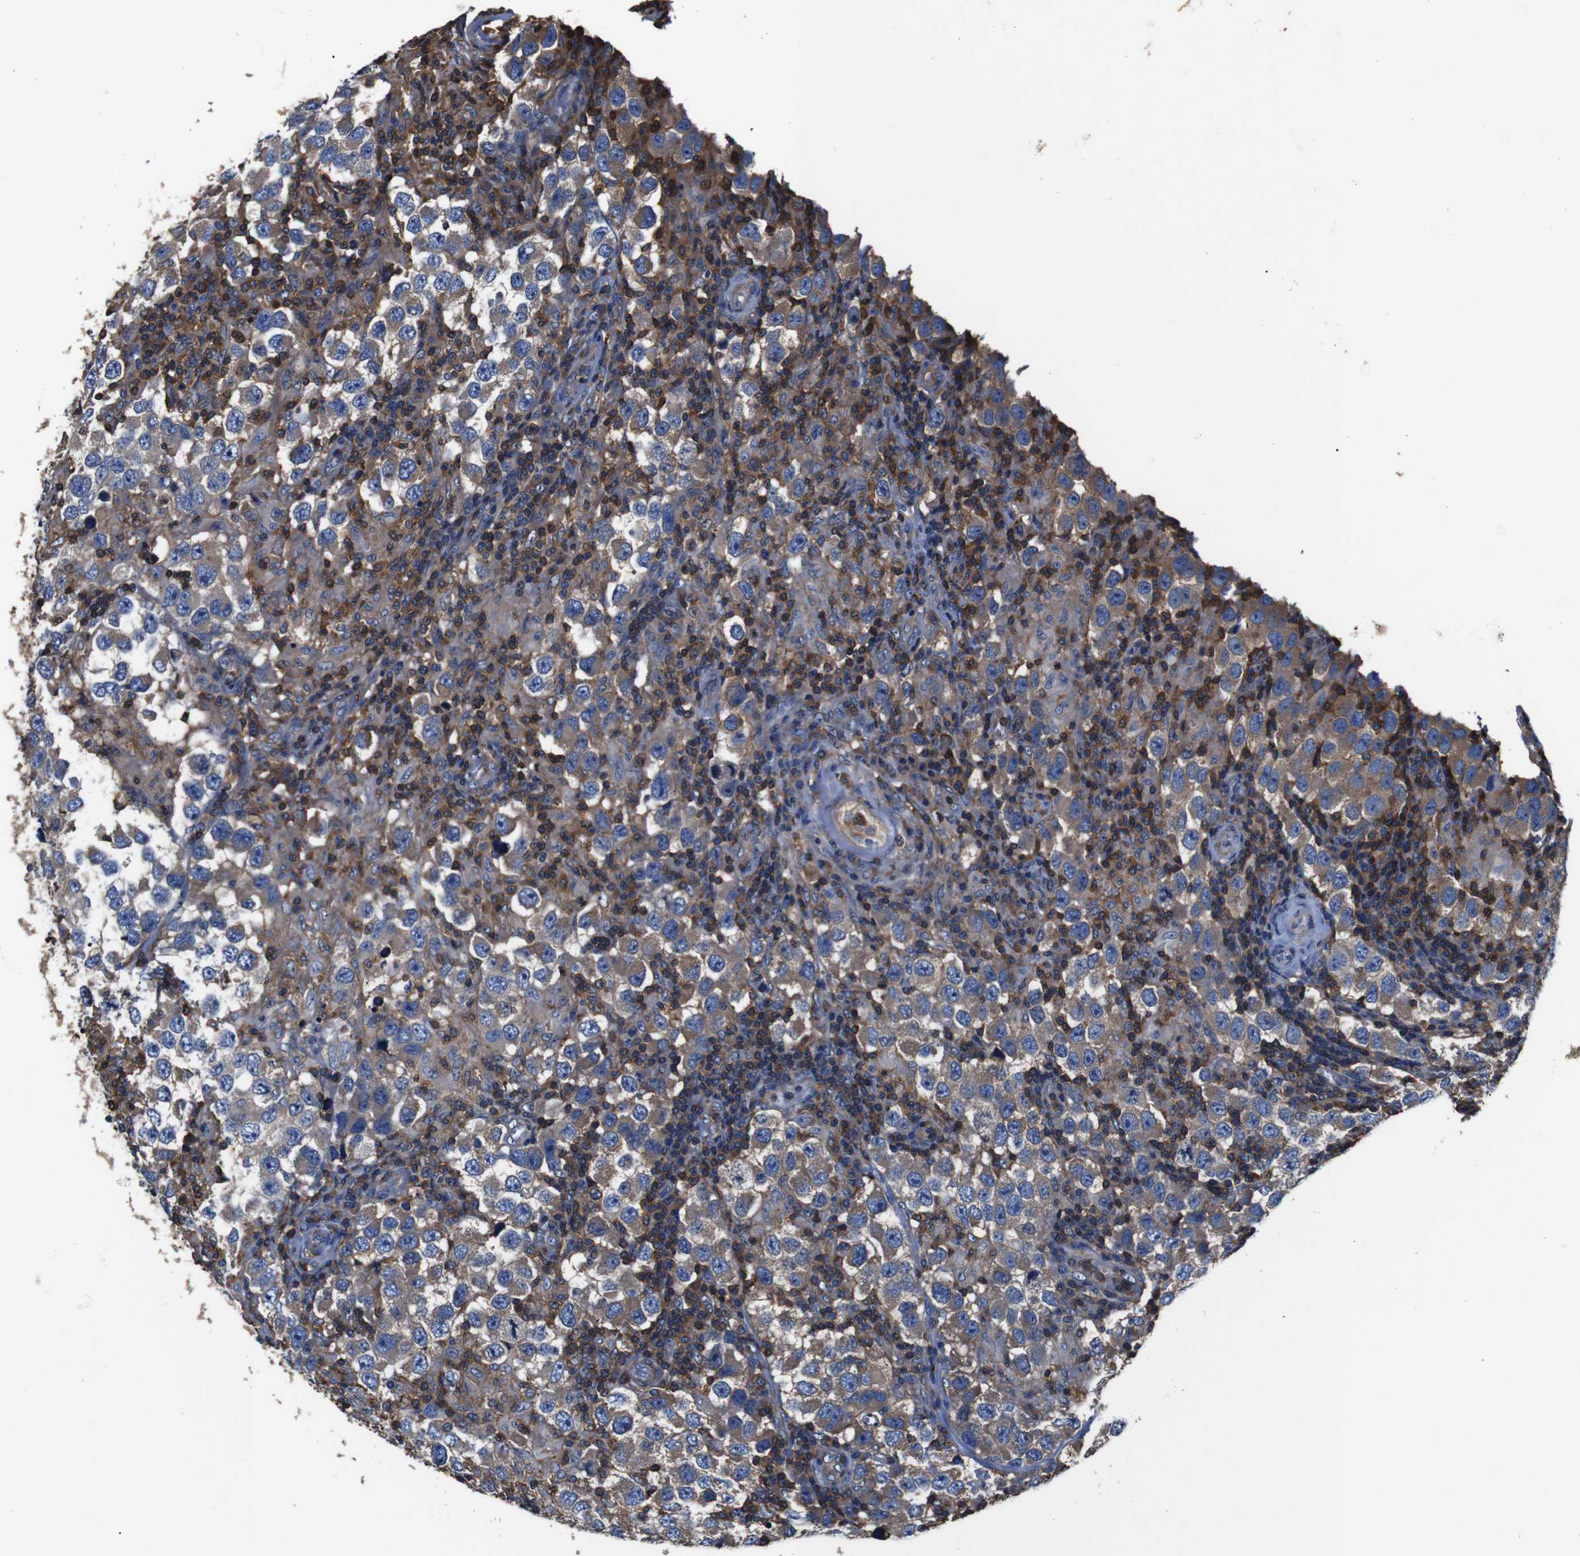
{"staining": {"intensity": "weak", "quantity": ">75%", "location": "cytoplasmic/membranous"}, "tissue": "testis cancer", "cell_type": "Tumor cells", "image_type": "cancer", "snomed": [{"axis": "morphology", "description": "Carcinoma, Embryonal, NOS"}, {"axis": "topography", "description": "Testis"}], "caption": "An image of human testis cancer (embryonal carcinoma) stained for a protein shows weak cytoplasmic/membranous brown staining in tumor cells. The protein is stained brown, and the nuclei are stained in blue (DAB (3,3'-diaminobenzidine) IHC with brightfield microscopy, high magnification).", "gene": "PI4KA", "patient": {"sex": "male", "age": 21}}